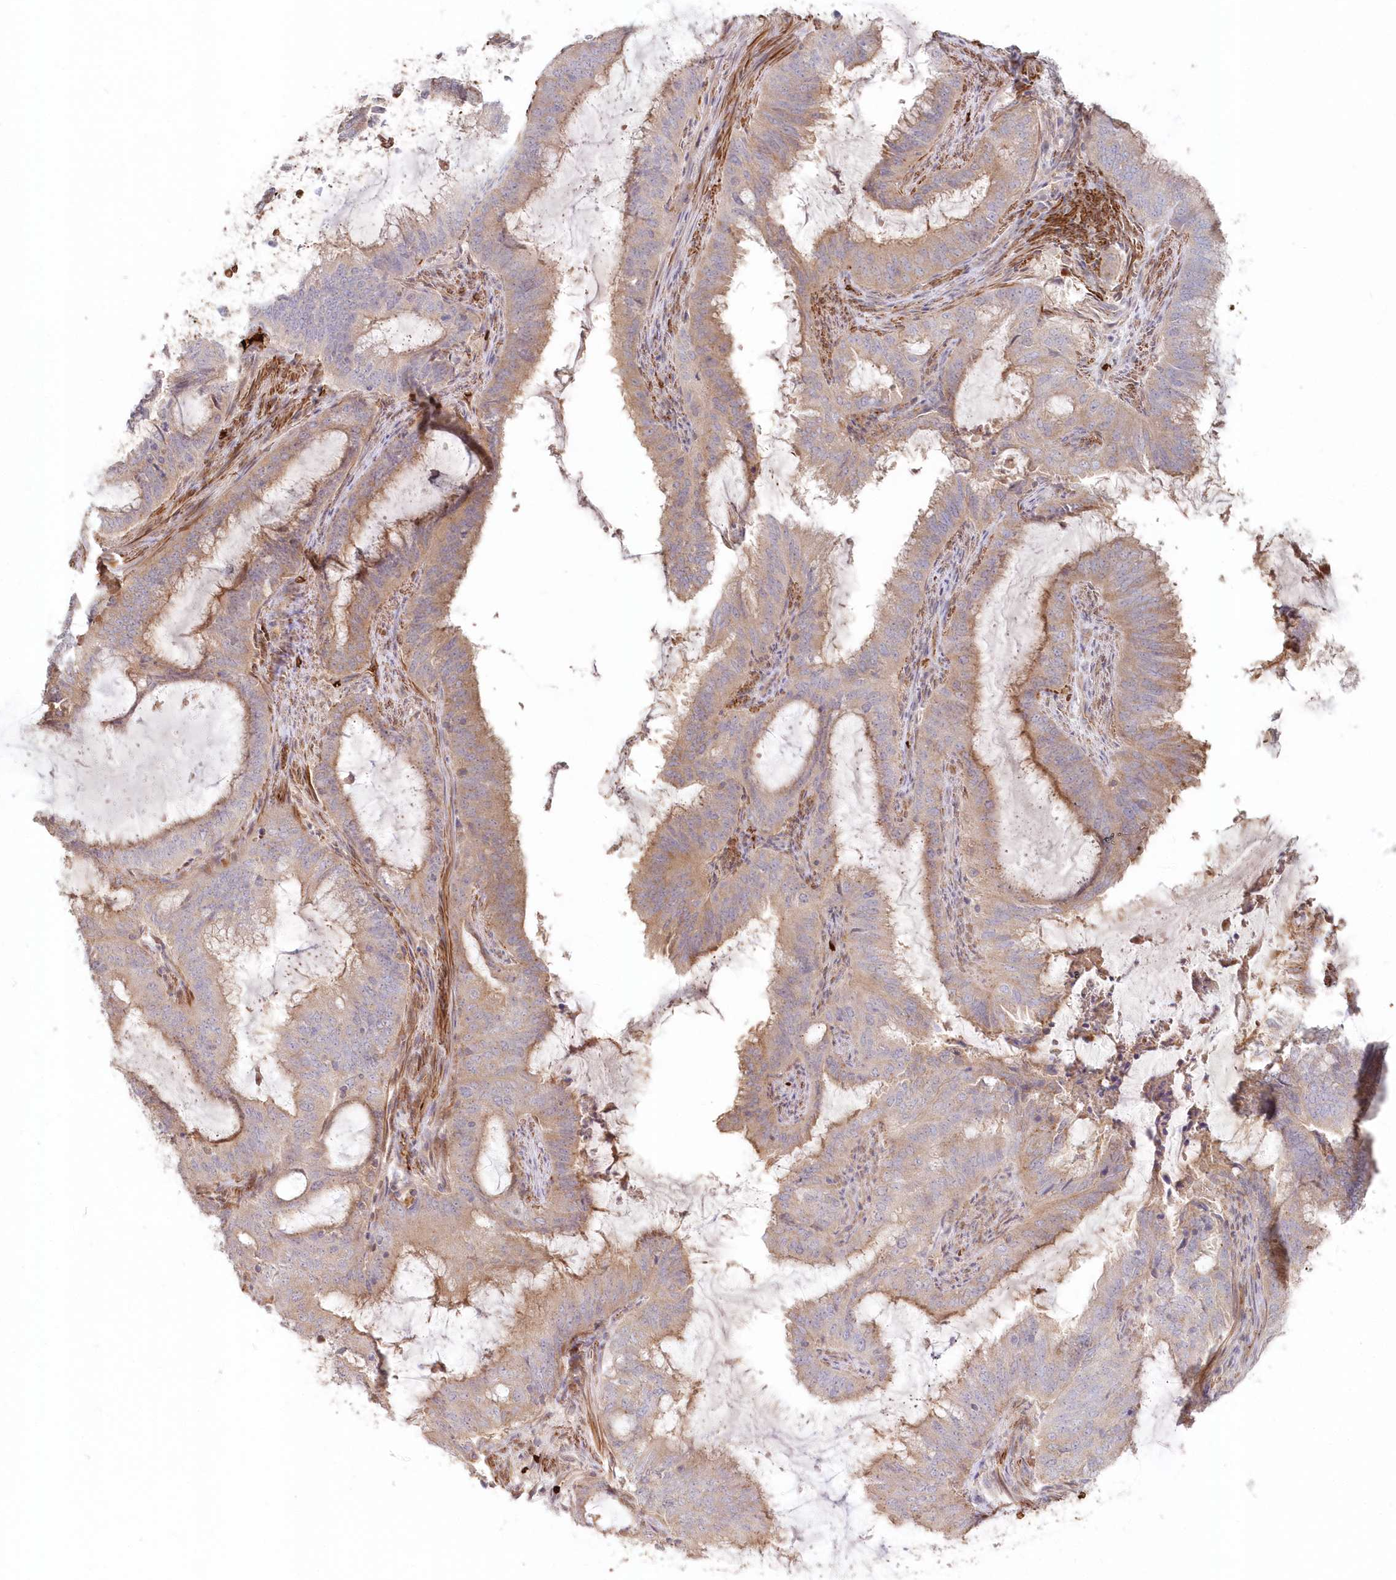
{"staining": {"intensity": "moderate", "quantity": "25%-75%", "location": "cytoplasmic/membranous"}, "tissue": "endometrial cancer", "cell_type": "Tumor cells", "image_type": "cancer", "snomed": [{"axis": "morphology", "description": "Adenocarcinoma, NOS"}, {"axis": "topography", "description": "Endometrium"}], "caption": "High-magnification brightfield microscopy of endometrial adenocarcinoma stained with DAB (3,3'-diaminobenzidine) (brown) and counterstained with hematoxylin (blue). tumor cells exhibit moderate cytoplasmic/membranous expression is identified in approximately25%-75% of cells.", "gene": "SERINC1", "patient": {"sex": "female", "age": 51}}